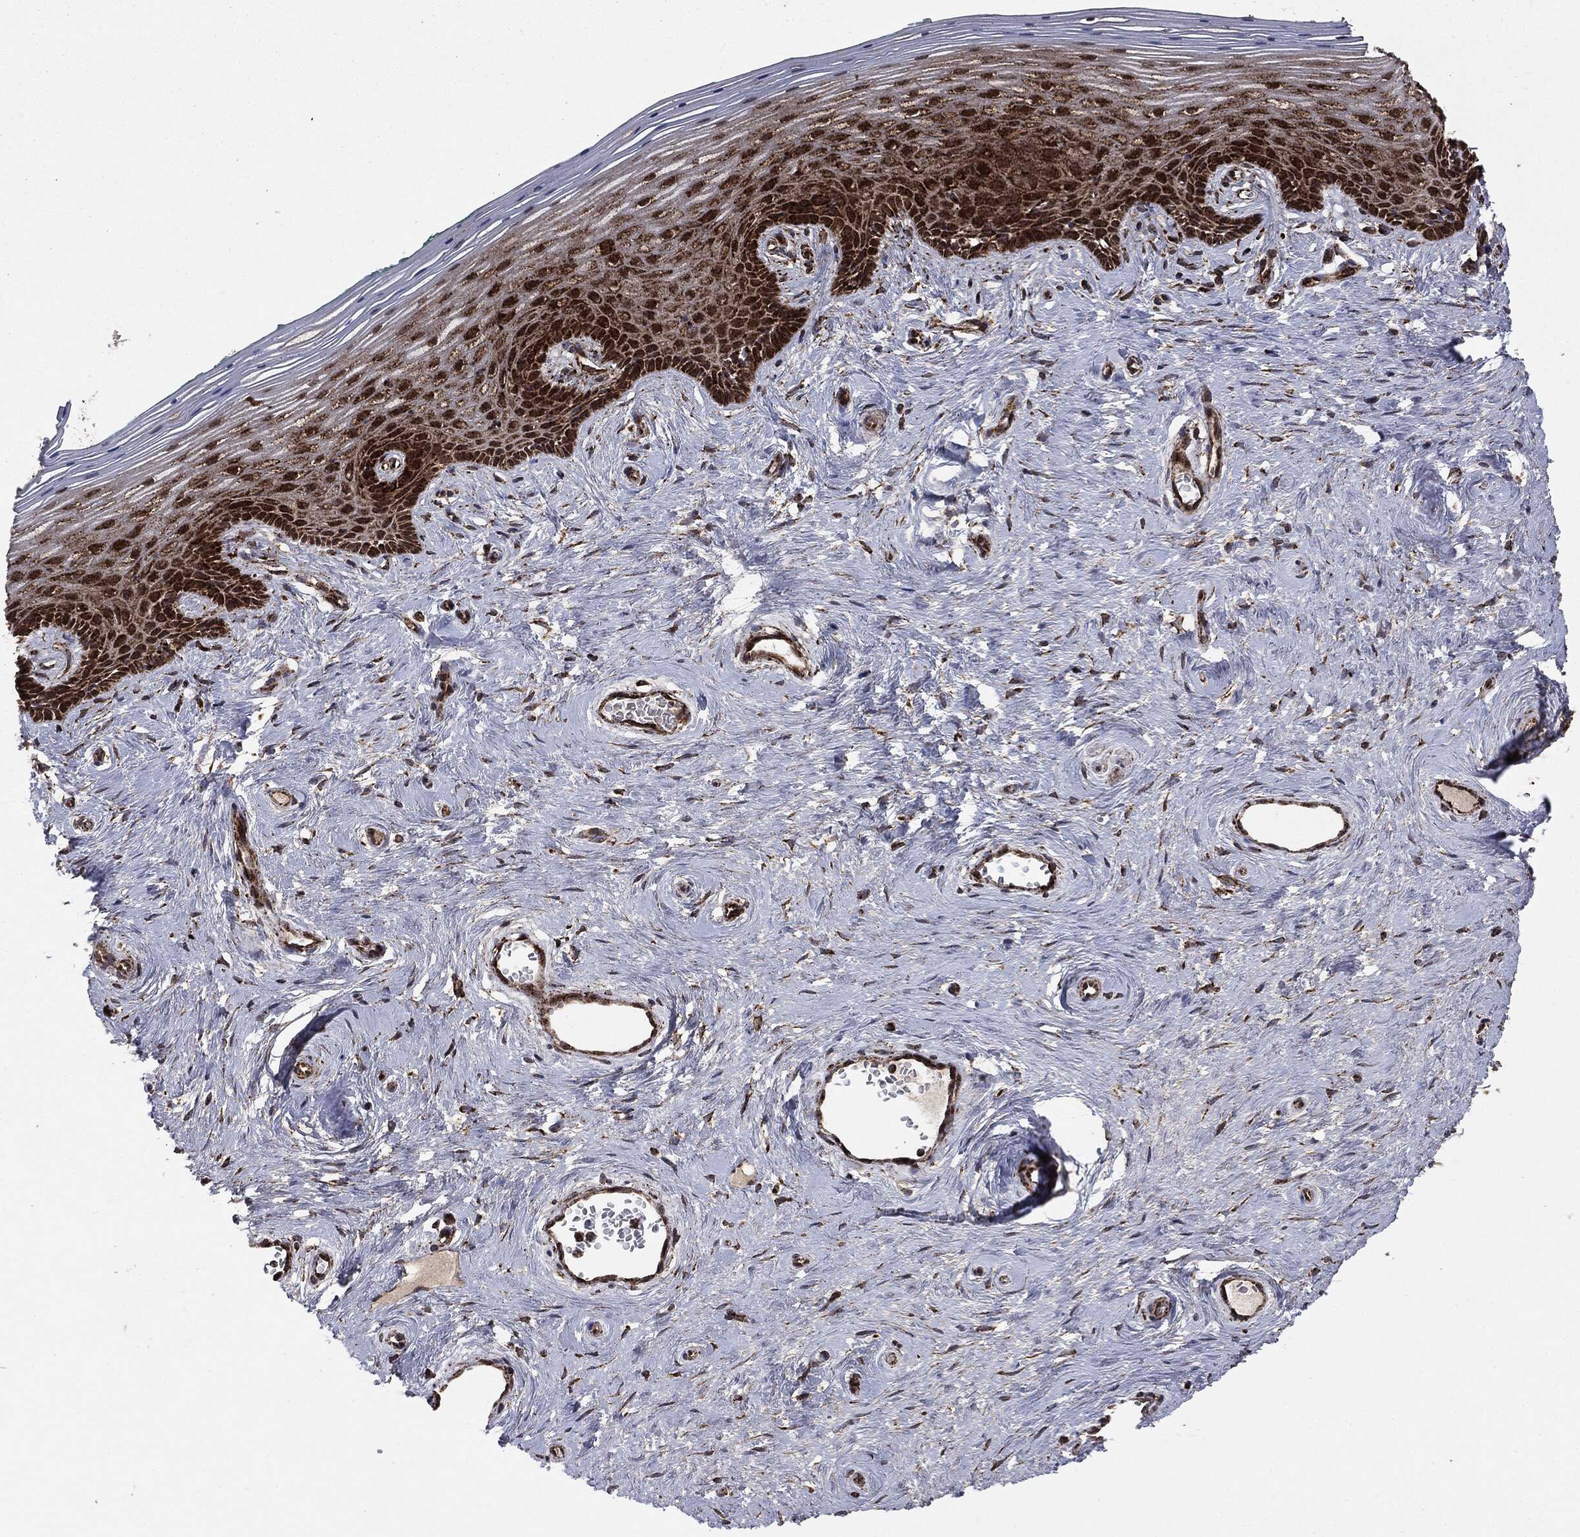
{"staining": {"intensity": "strong", "quantity": ">75%", "location": "cytoplasmic/membranous"}, "tissue": "vagina", "cell_type": "Squamous epithelial cells", "image_type": "normal", "snomed": [{"axis": "morphology", "description": "Normal tissue, NOS"}, {"axis": "topography", "description": "Vagina"}], "caption": "Protein staining exhibits strong cytoplasmic/membranous expression in about >75% of squamous epithelial cells in benign vagina. The protein of interest is stained brown, and the nuclei are stained in blue (DAB (3,3'-diaminobenzidine) IHC with brightfield microscopy, high magnification).", "gene": "MAP2K1", "patient": {"sex": "female", "age": 45}}